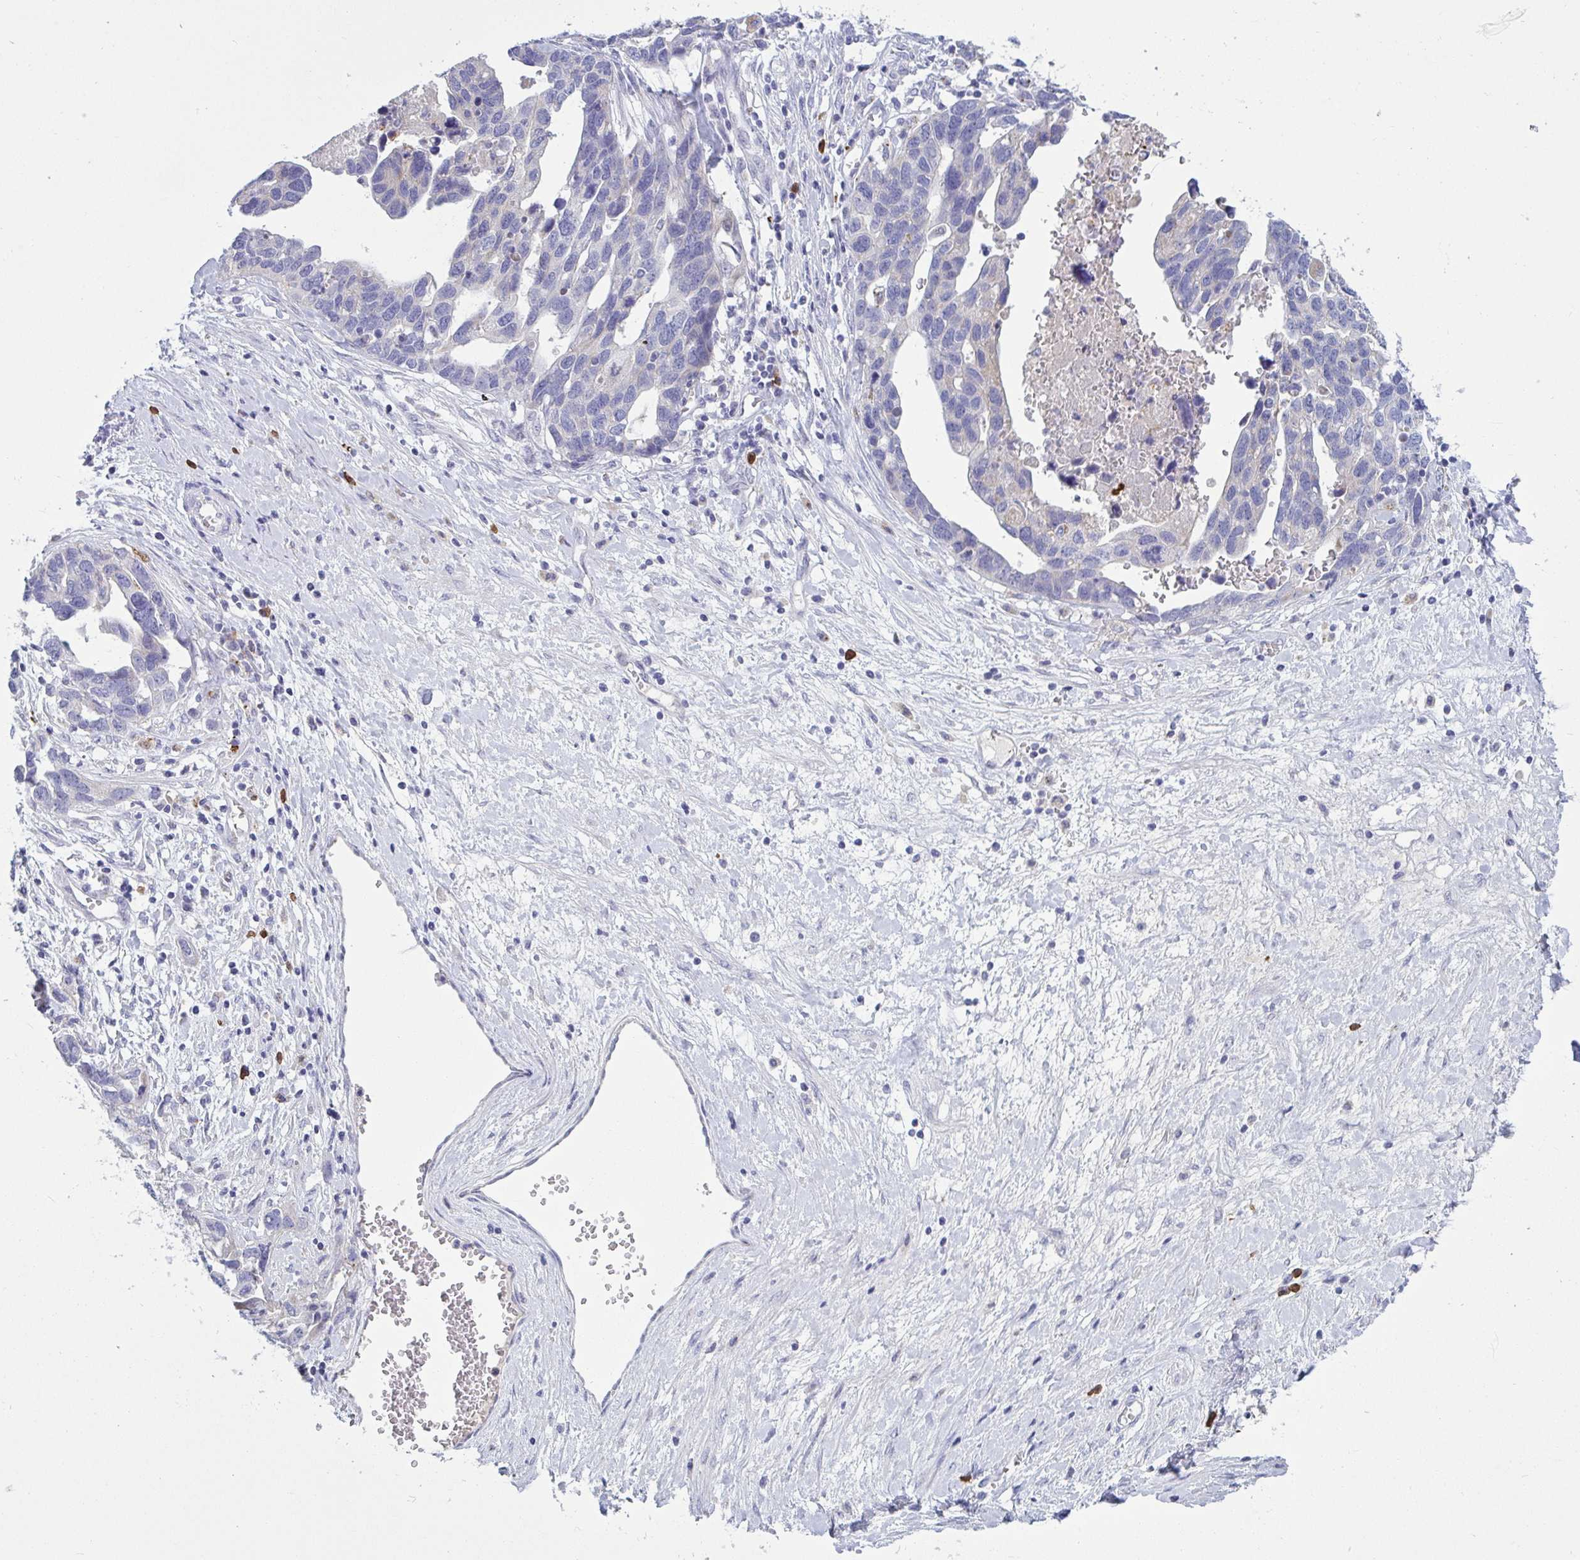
{"staining": {"intensity": "negative", "quantity": "none", "location": "none"}, "tissue": "ovarian cancer", "cell_type": "Tumor cells", "image_type": "cancer", "snomed": [{"axis": "morphology", "description": "Cystadenocarcinoma, serous, NOS"}, {"axis": "topography", "description": "Ovary"}], "caption": "There is no significant positivity in tumor cells of serous cystadenocarcinoma (ovarian).", "gene": "TAS2R38", "patient": {"sex": "female", "age": 54}}